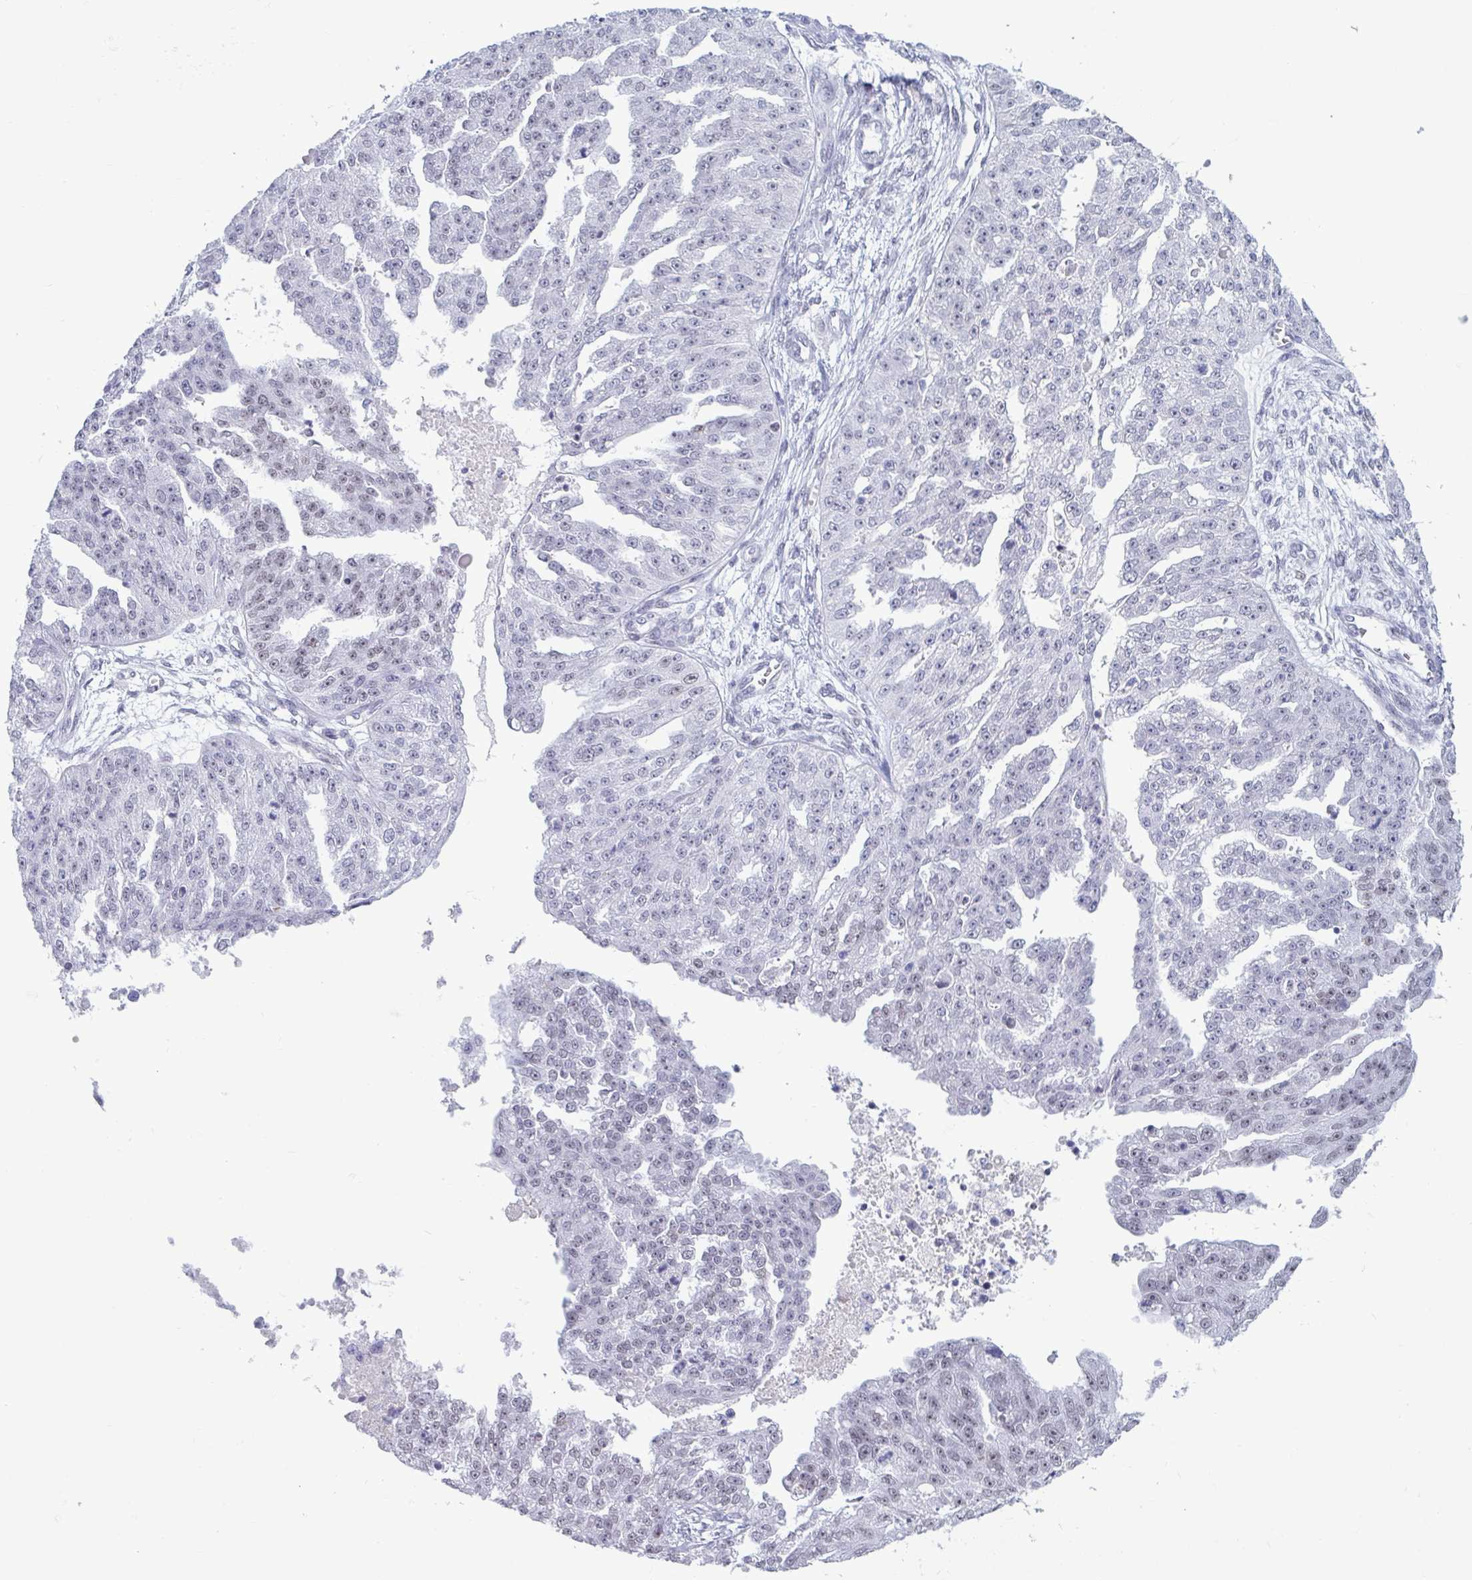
{"staining": {"intensity": "weak", "quantity": "<25%", "location": "nuclear"}, "tissue": "ovarian cancer", "cell_type": "Tumor cells", "image_type": "cancer", "snomed": [{"axis": "morphology", "description": "Cystadenocarcinoma, serous, NOS"}, {"axis": "topography", "description": "Ovary"}], "caption": "DAB immunohistochemical staining of human ovarian cancer (serous cystadenocarcinoma) reveals no significant positivity in tumor cells. (DAB immunohistochemistry (IHC) visualized using brightfield microscopy, high magnification).", "gene": "MSMB", "patient": {"sex": "female", "age": 58}}